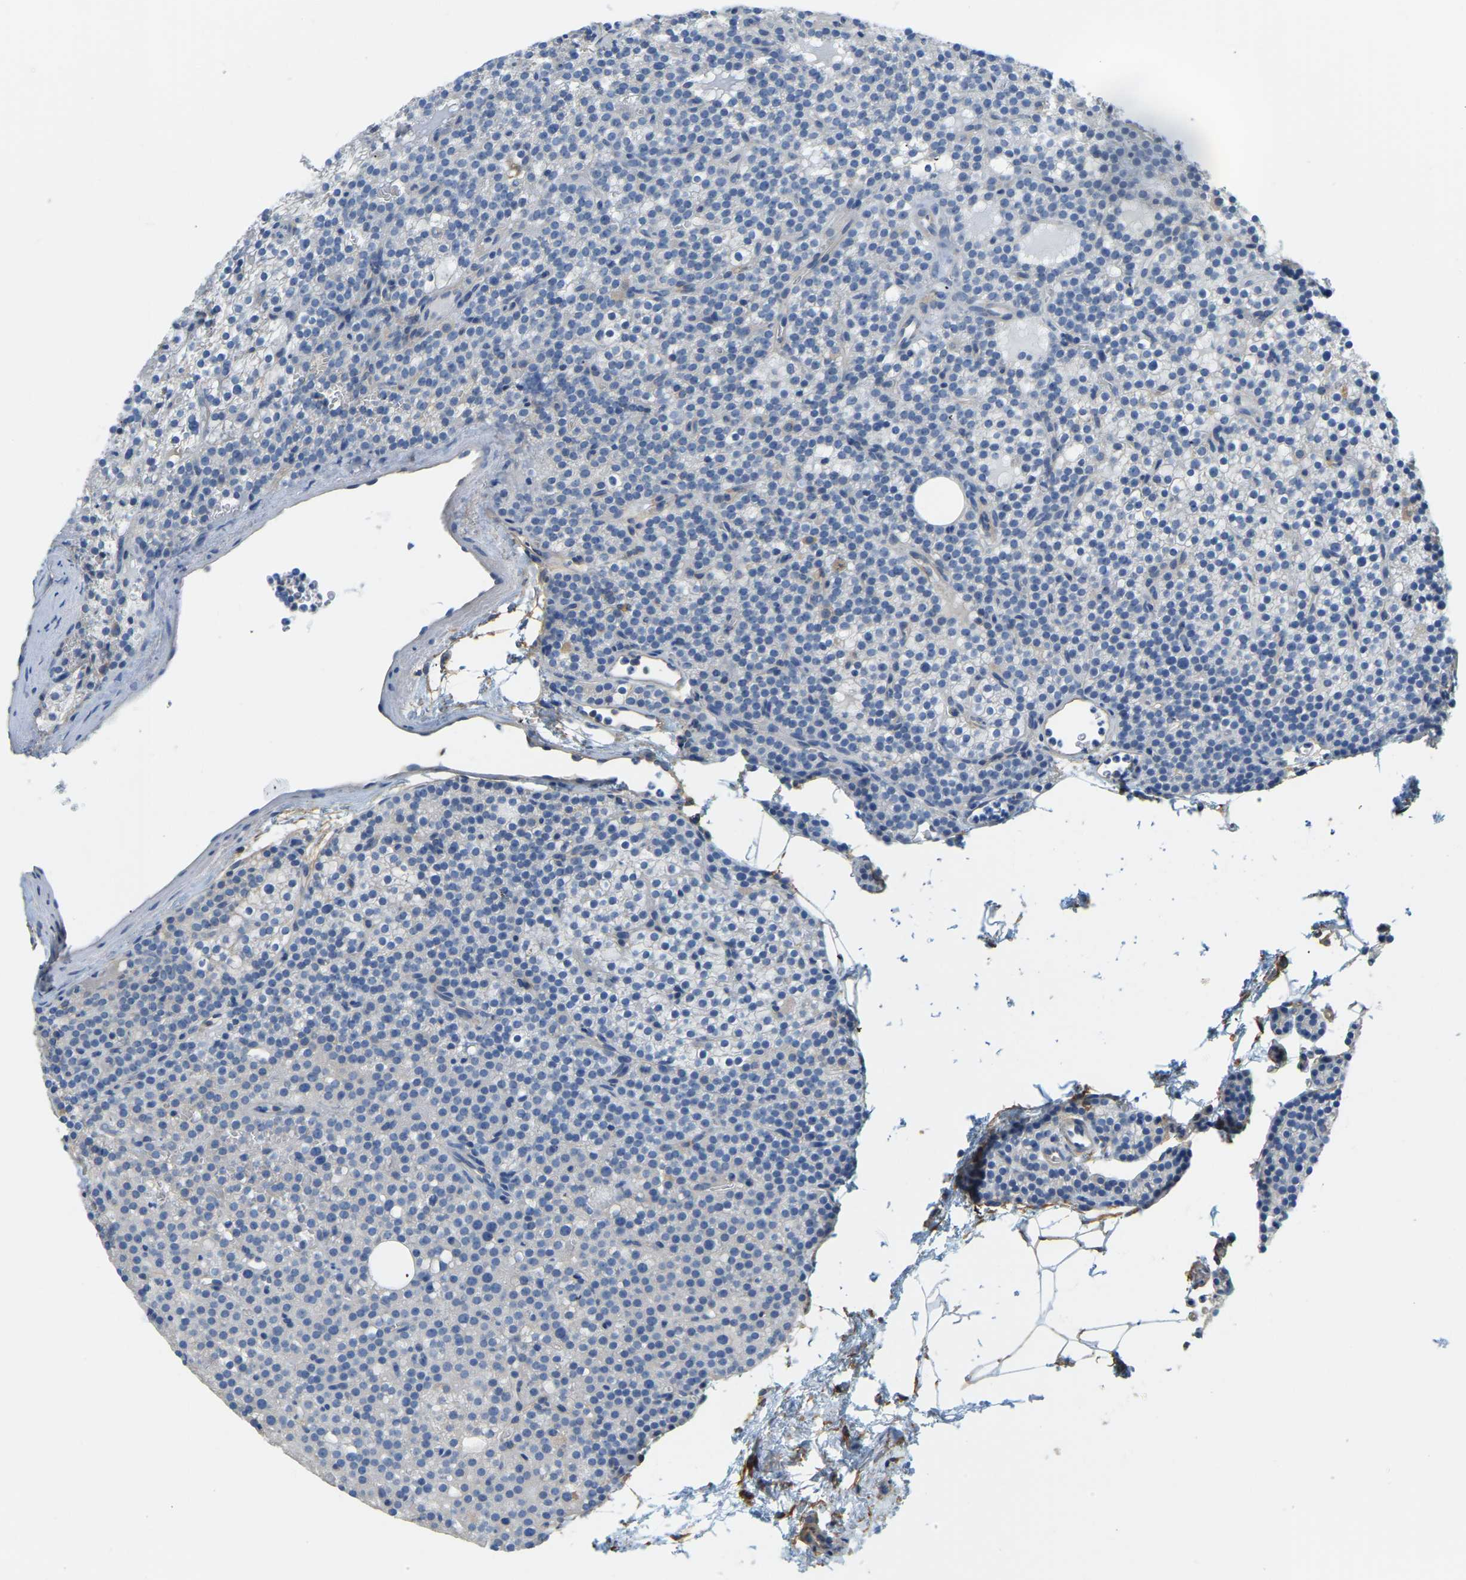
{"staining": {"intensity": "moderate", "quantity": "25%-75%", "location": "cytoplasmic/membranous"}, "tissue": "parathyroid gland", "cell_type": "Glandular cells", "image_type": "normal", "snomed": [{"axis": "morphology", "description": "Normal tissue, NOS"}, {"axis": "morphology", "description": "Adenoma, NOS"}, {"axis": "topography", "description": "Parathyroid gland"}], "caption": "The micrograph reveals immunohistochemical staining of unremarkable parathyroid gland. There is moderate cytoplasmic/membranous positivity is present in about 25%-75% of glandular cells.", "gene": "AHNAK", "patient": {"sex": "female", "age": 74}}